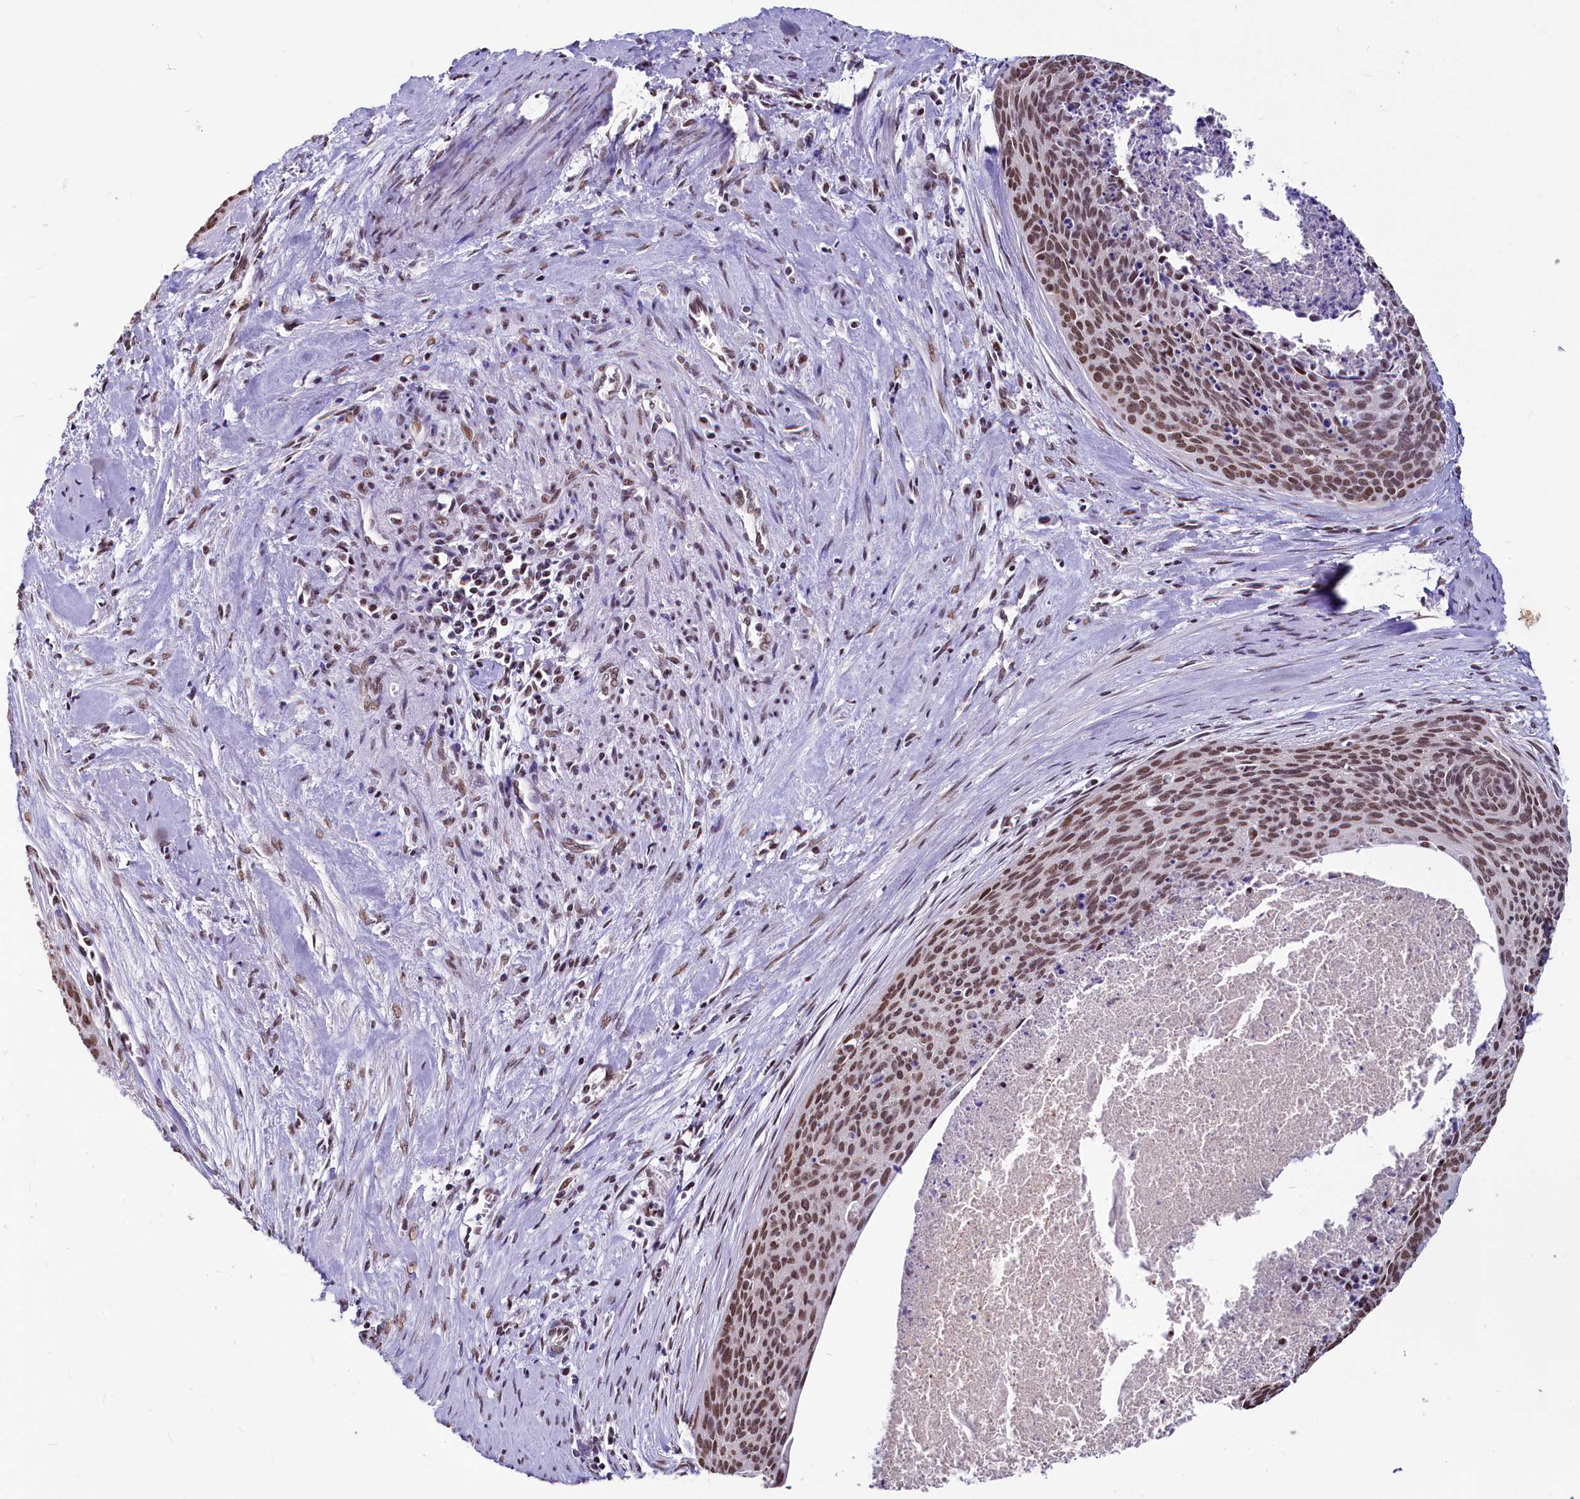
{"staining": {"intensity": "moderate", "quantity": ">75%", "location": "nuclear"}, "tissue": "cervical cancer", "cell_type": "Tumor cells", "image_type": "cancer", "snomed": [{"axis": "morphology", "description": "Squamous cell carcinoma, NOS"}, {"axis": "topography", "description": "Cervix"}], "caption": "The photomicrograph demonstrates staining of cervical cancer, revealing moderate nuclear protein positivity (brown color) within tumor cells.", "gene": "PARPBP", "patient": {"sex": "female", "age": 55}}